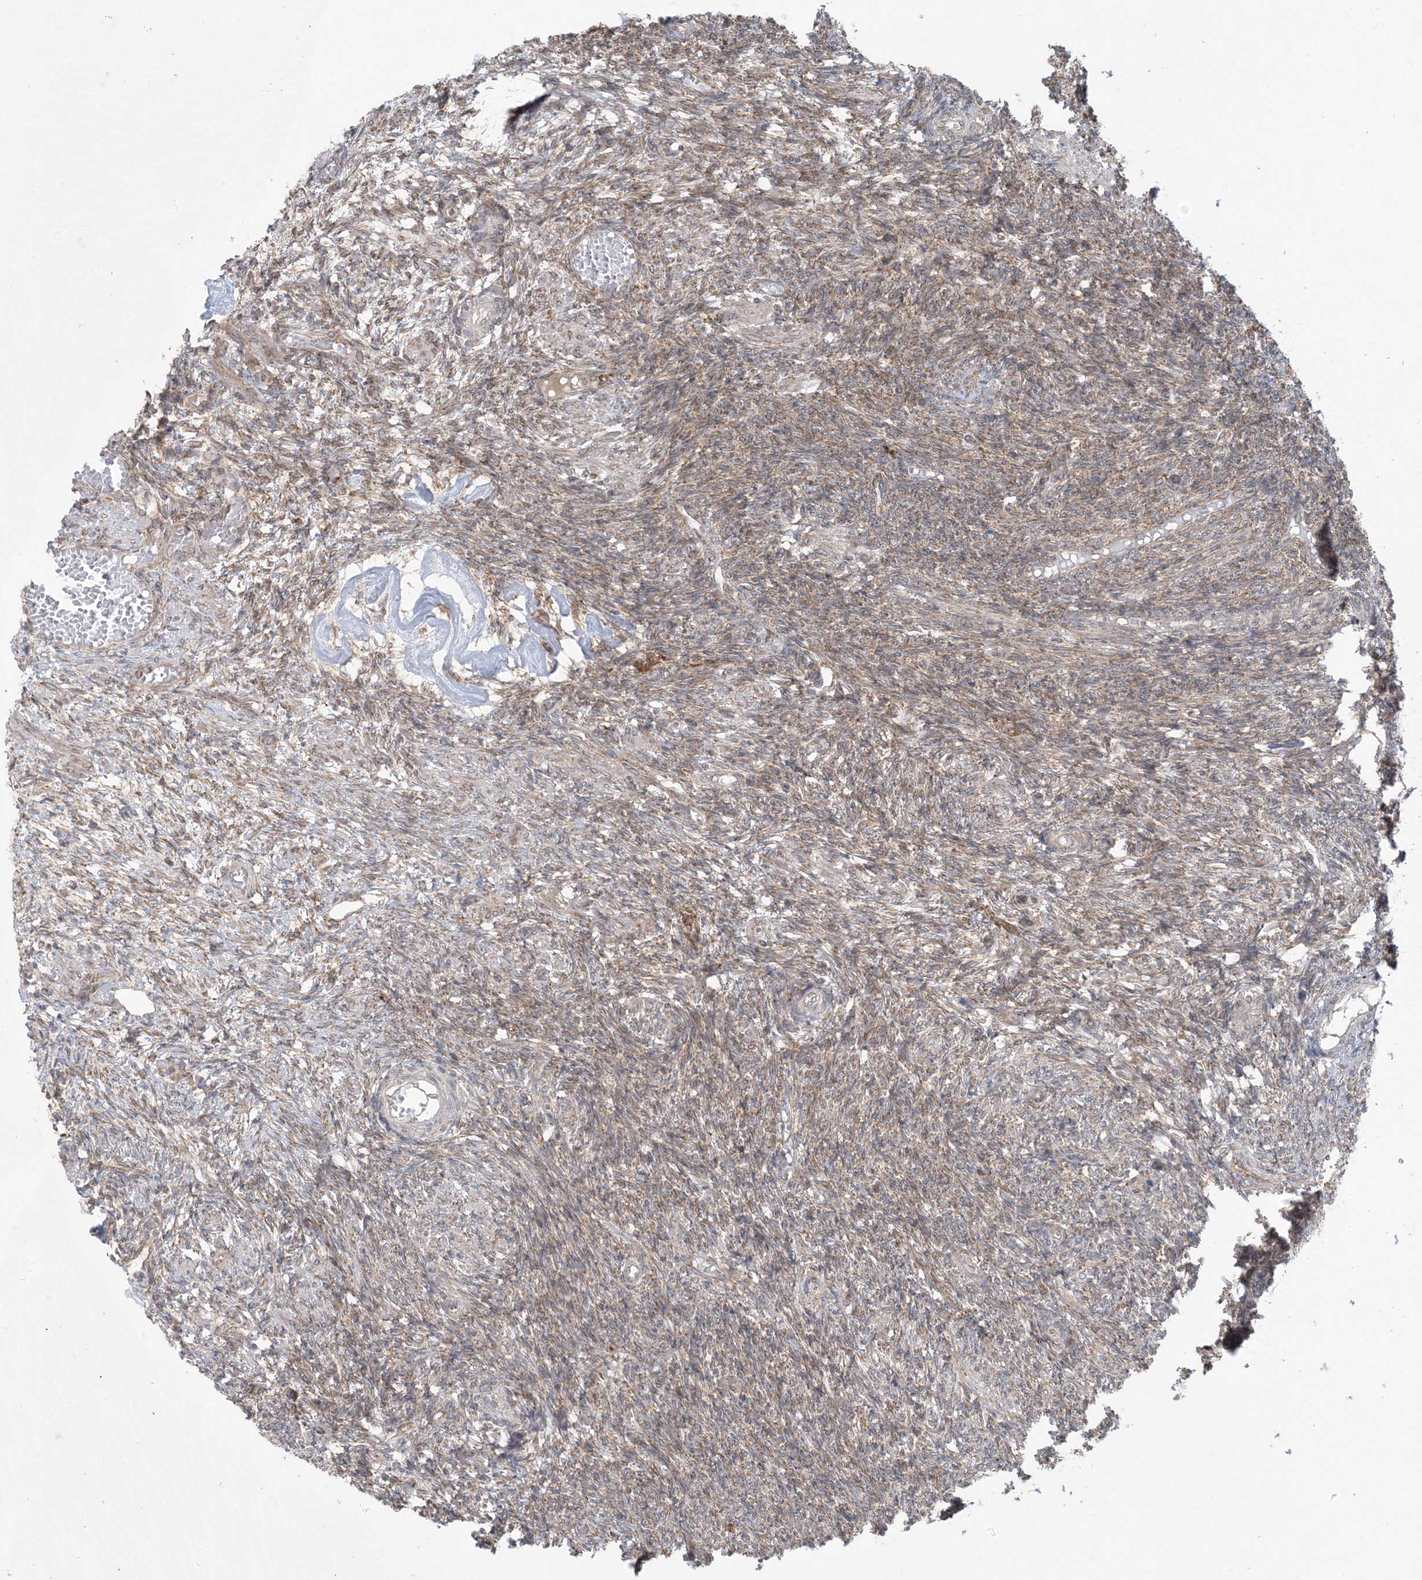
{"staining": {"intensity": "weak", "quantity": ">75%", "location": "cytoplasmic/membranous"}, "tissue": "ovary", "cell_type": "Ovarian stroma cells", "image_type": "normal", "snomed": [{"axis": "morphology", "description": "Normal tissue, NOS"}, {"axis": "topography", "description": "Ovary"}], "caption": "This photomicrograph reveals immunohistochemistry staining of unremarkable ovary, with low weak cytoplasmic/membranous expression in about >75% of ovarian stroma cells.", "gene": "UBXN4", "patient": {"sex": "female", "age": 27}}